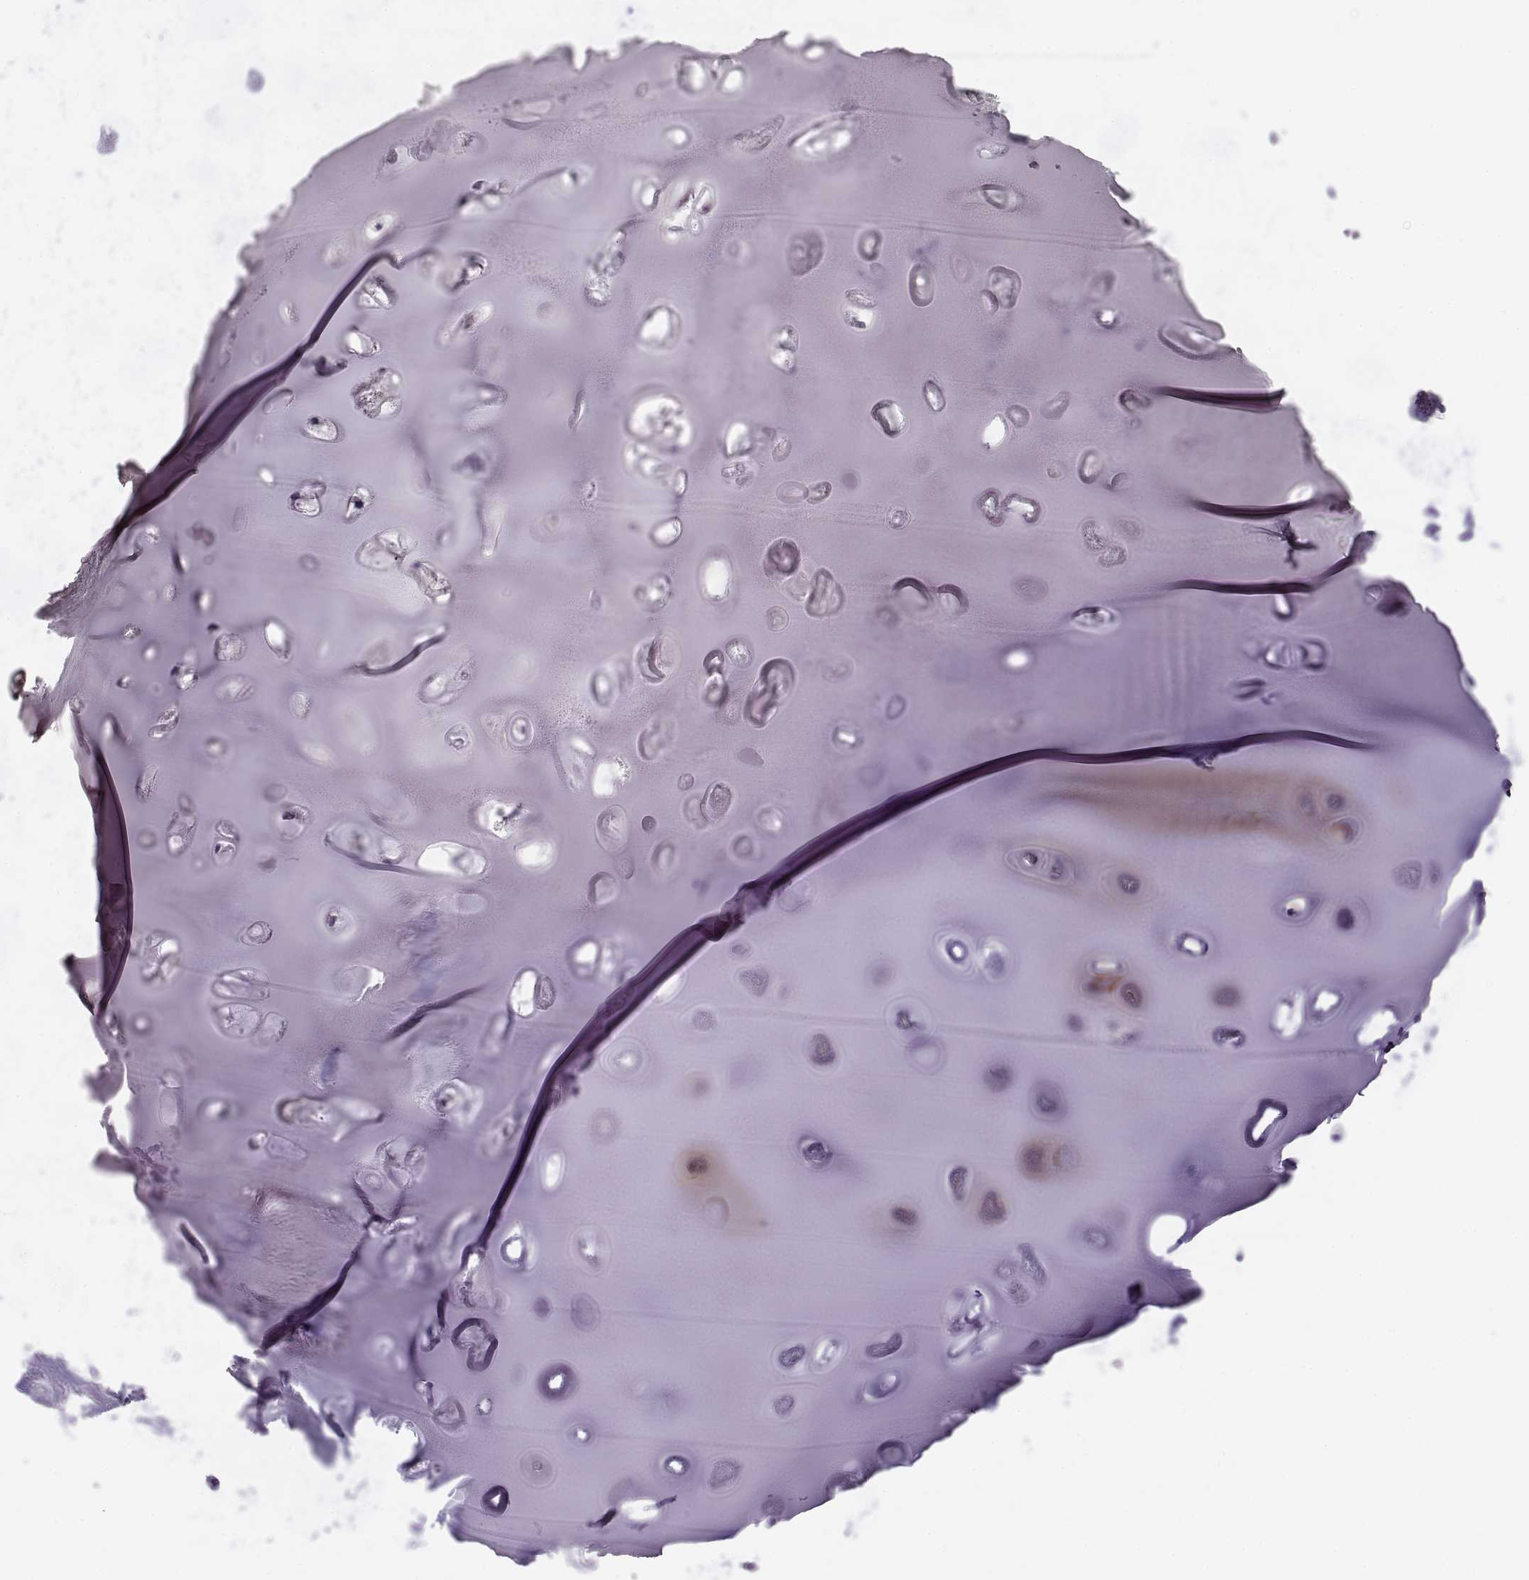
{"staining": {"intensity": "negative", "quantity": "none", "location": "none"}, "tissue": "soft tissue", "cell_type": "Chondrocytes", "image_type": "normal", "snomed": [{"axis": "morphology", "description": "Normal tissue, NOS"}, {"axis": "morphology", "description": "Squamous cell carcinoma, NOS"}, {"axis": "topography", "description": "Cartilage tissue"}, {"axis": "topography", "description": "Lung"}], "caption": "IHC micrograph of normal human soft tissue stained for a protein (brown), which reveals no positivity in chondrocytes.", "gene": "PAX2", "patient": {"sex": "male", "age": 66}}